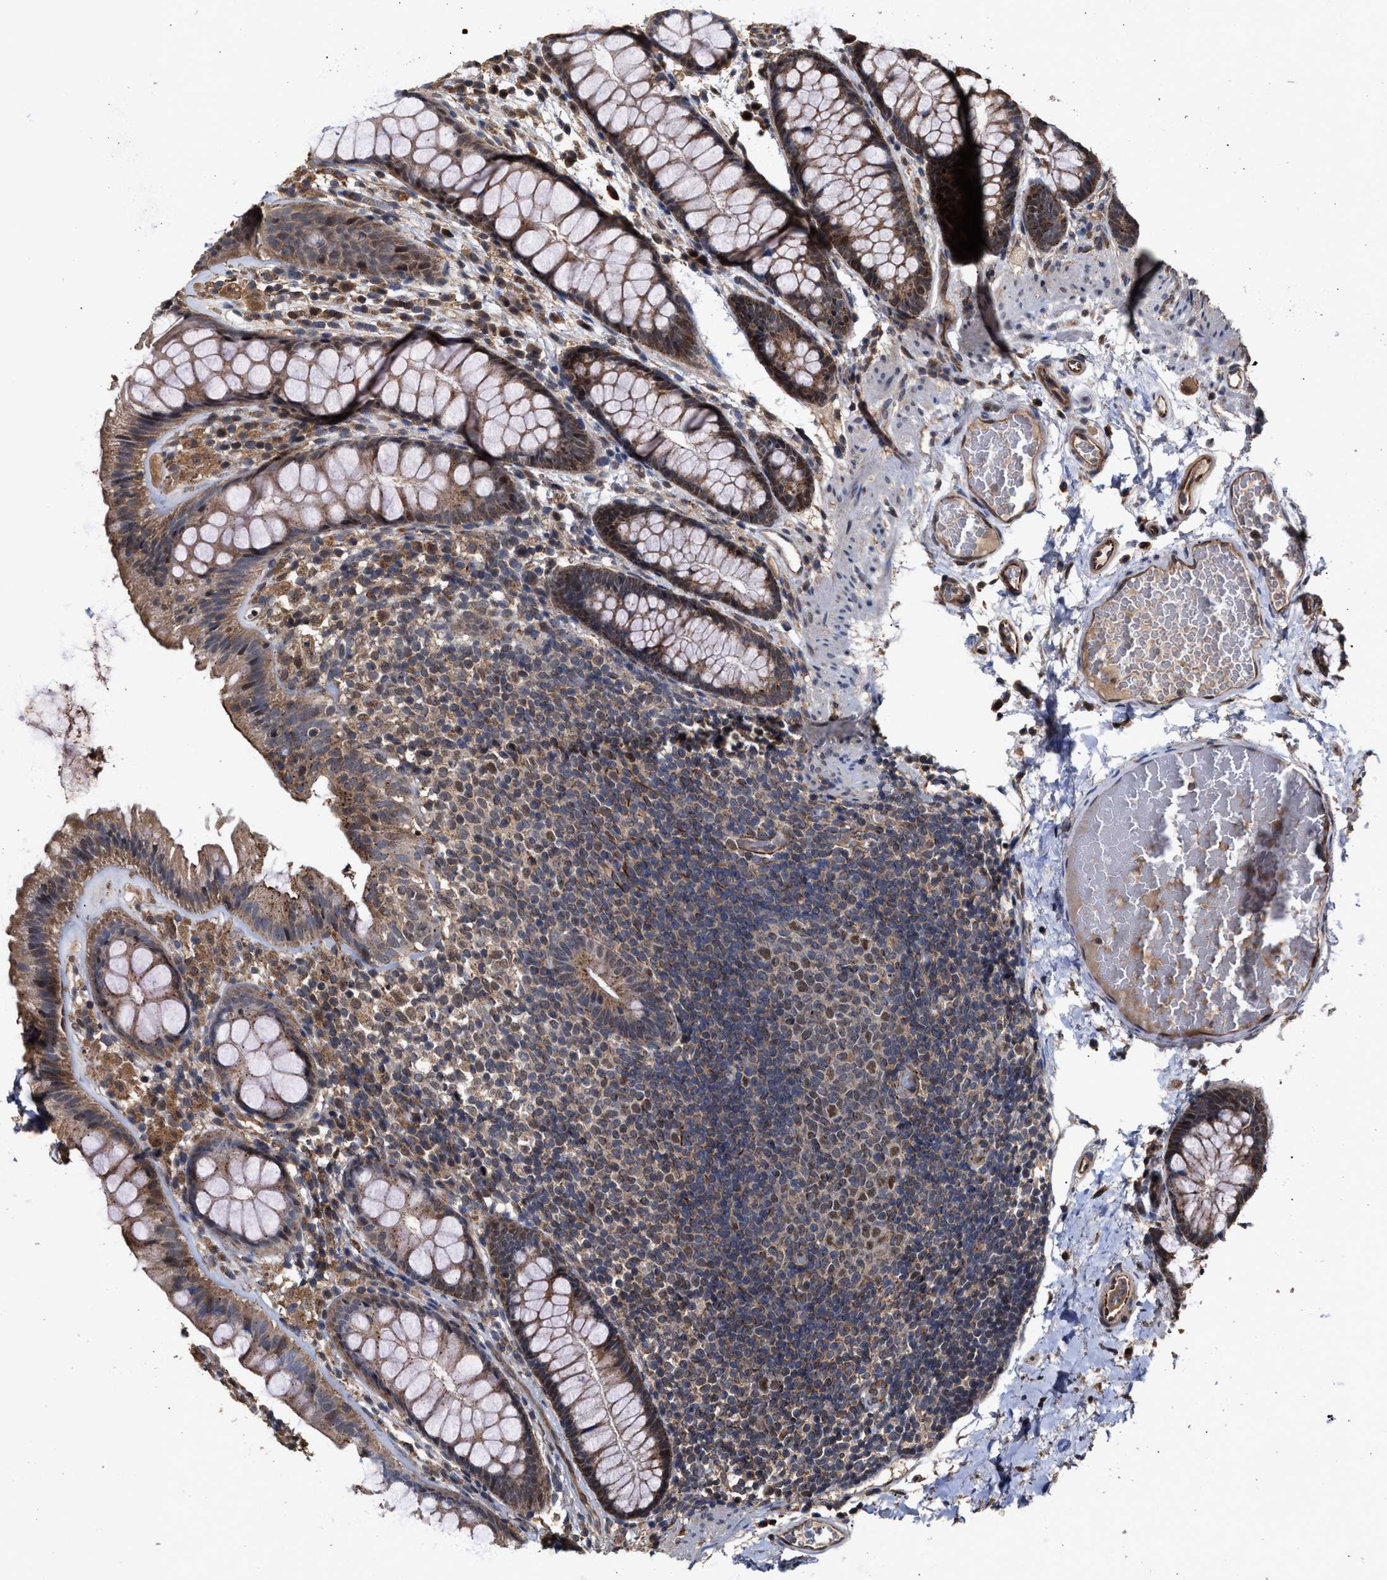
{"staining": {"intensity": "strong", "quantity": ">75%", "location": "cytoplasmic/membranous"}, "tissue": "colon", "cell_type": "Endothelial cells", "image_type": "normal", "snomed": [{"axis": "morphology", "description": "Normal tissue, NOS"}, {"axis": "topography", "description": "Colon"}], "caption": "Immunohistochemical staining of benign colon demonstrates high levels of strong cytoplasmic/membranous staining in about >75% of endothelial cells.", "gene": "ZNHIT6", "patient": {"sex": "female", "age": 56}}